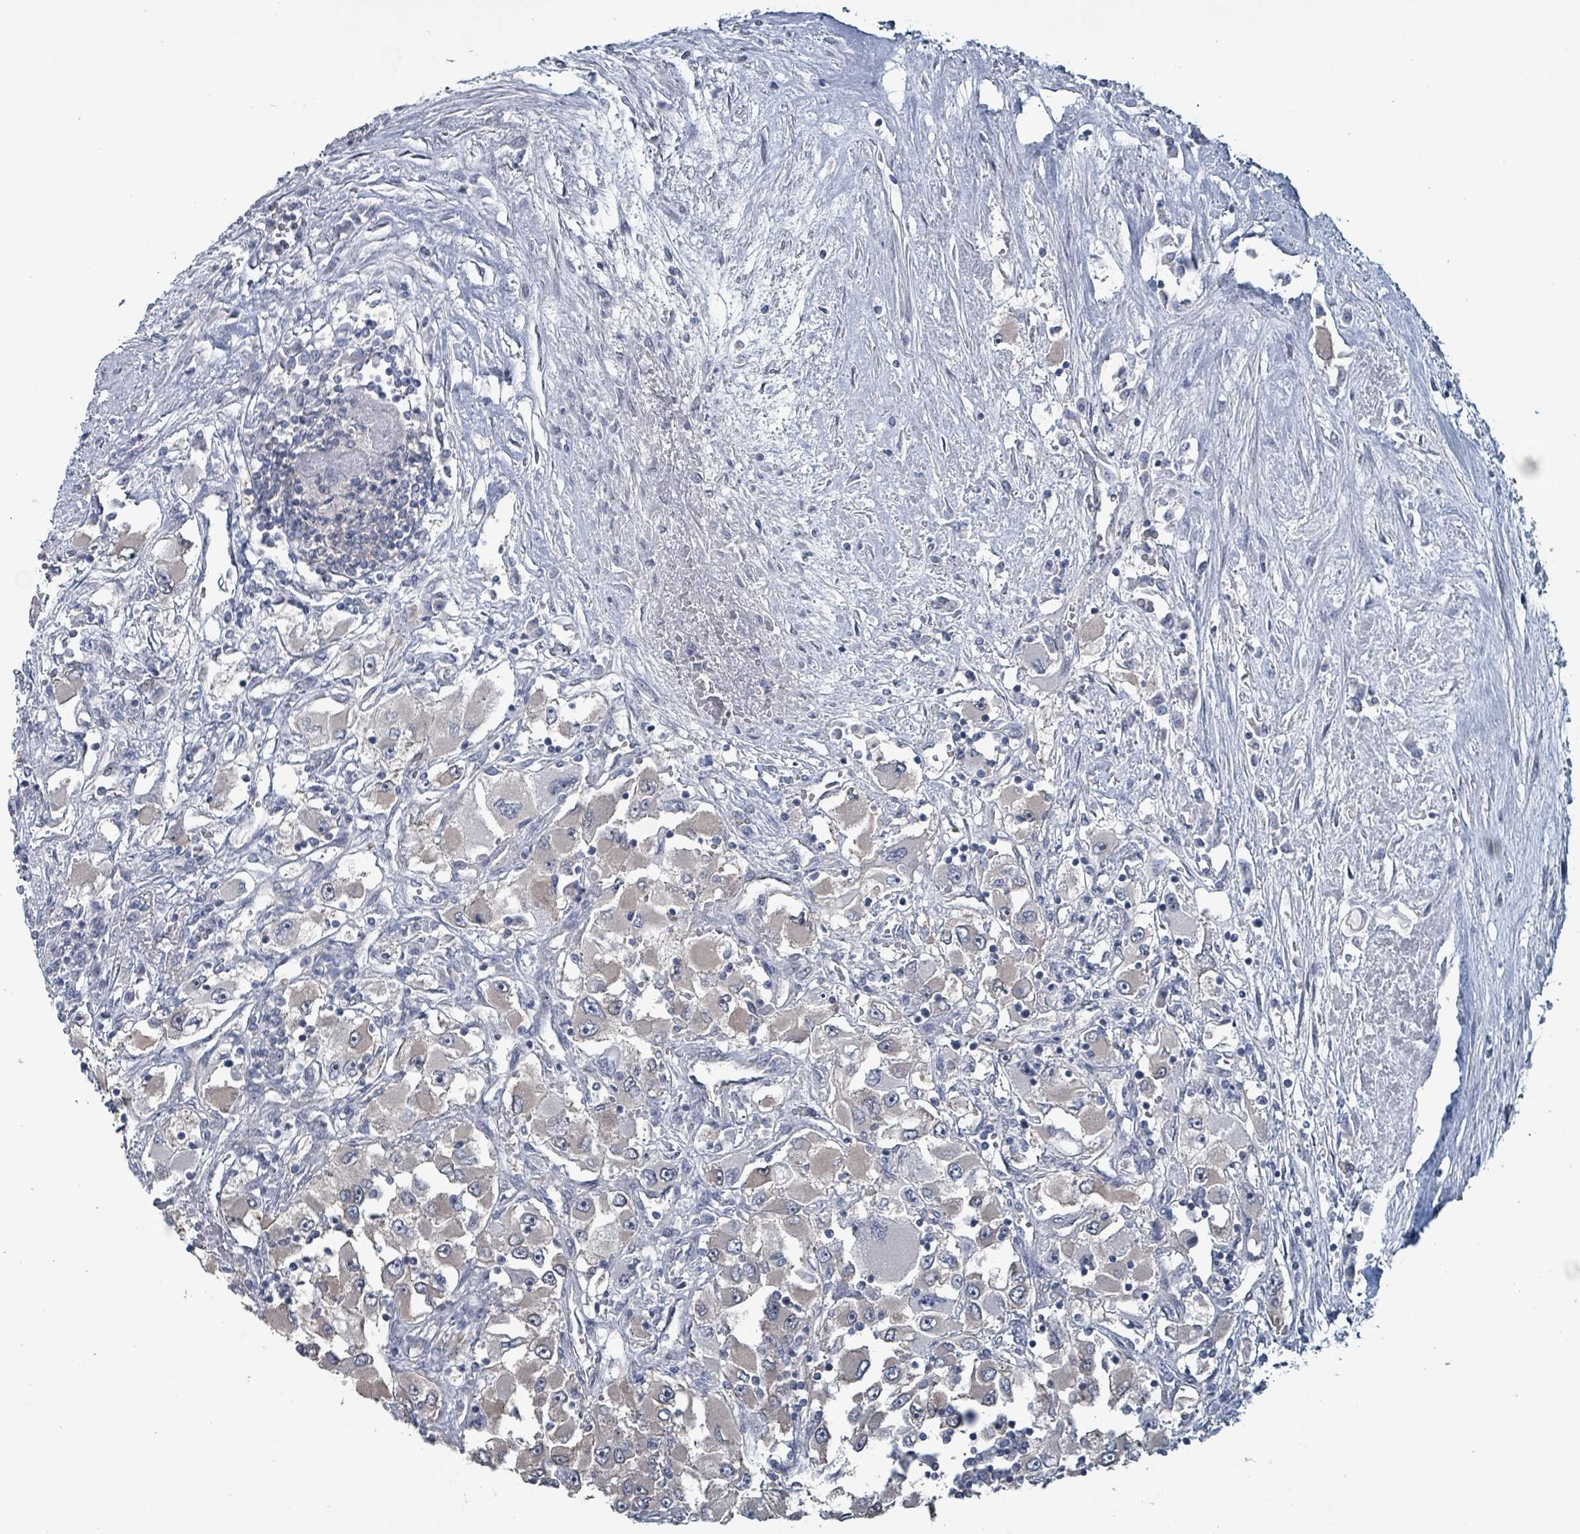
{"staining": {"intensity": "negative", "quantity": "none", "location": "none"}, "tissue": "renal cancer", "cell_type": "Tumor cells", "image_type": "cancer", "snomed": [{"axis": "morphology", "description": "Adenocarcinoma, NOS"}, {"axis": "topography", "description": "Kidney"}], "caption": "High magnification brightfield microscopy of renal cancer stained with DAB (brown) and counterstained with hematoxylin (blue): tumor cells show no significant staining. (Brightfield microscopy of DAB (3,3'-diaminobenzidine) IHC at high magnification).", "gene": "BIVM", "patient": {"sex": "female", "age": 52}}